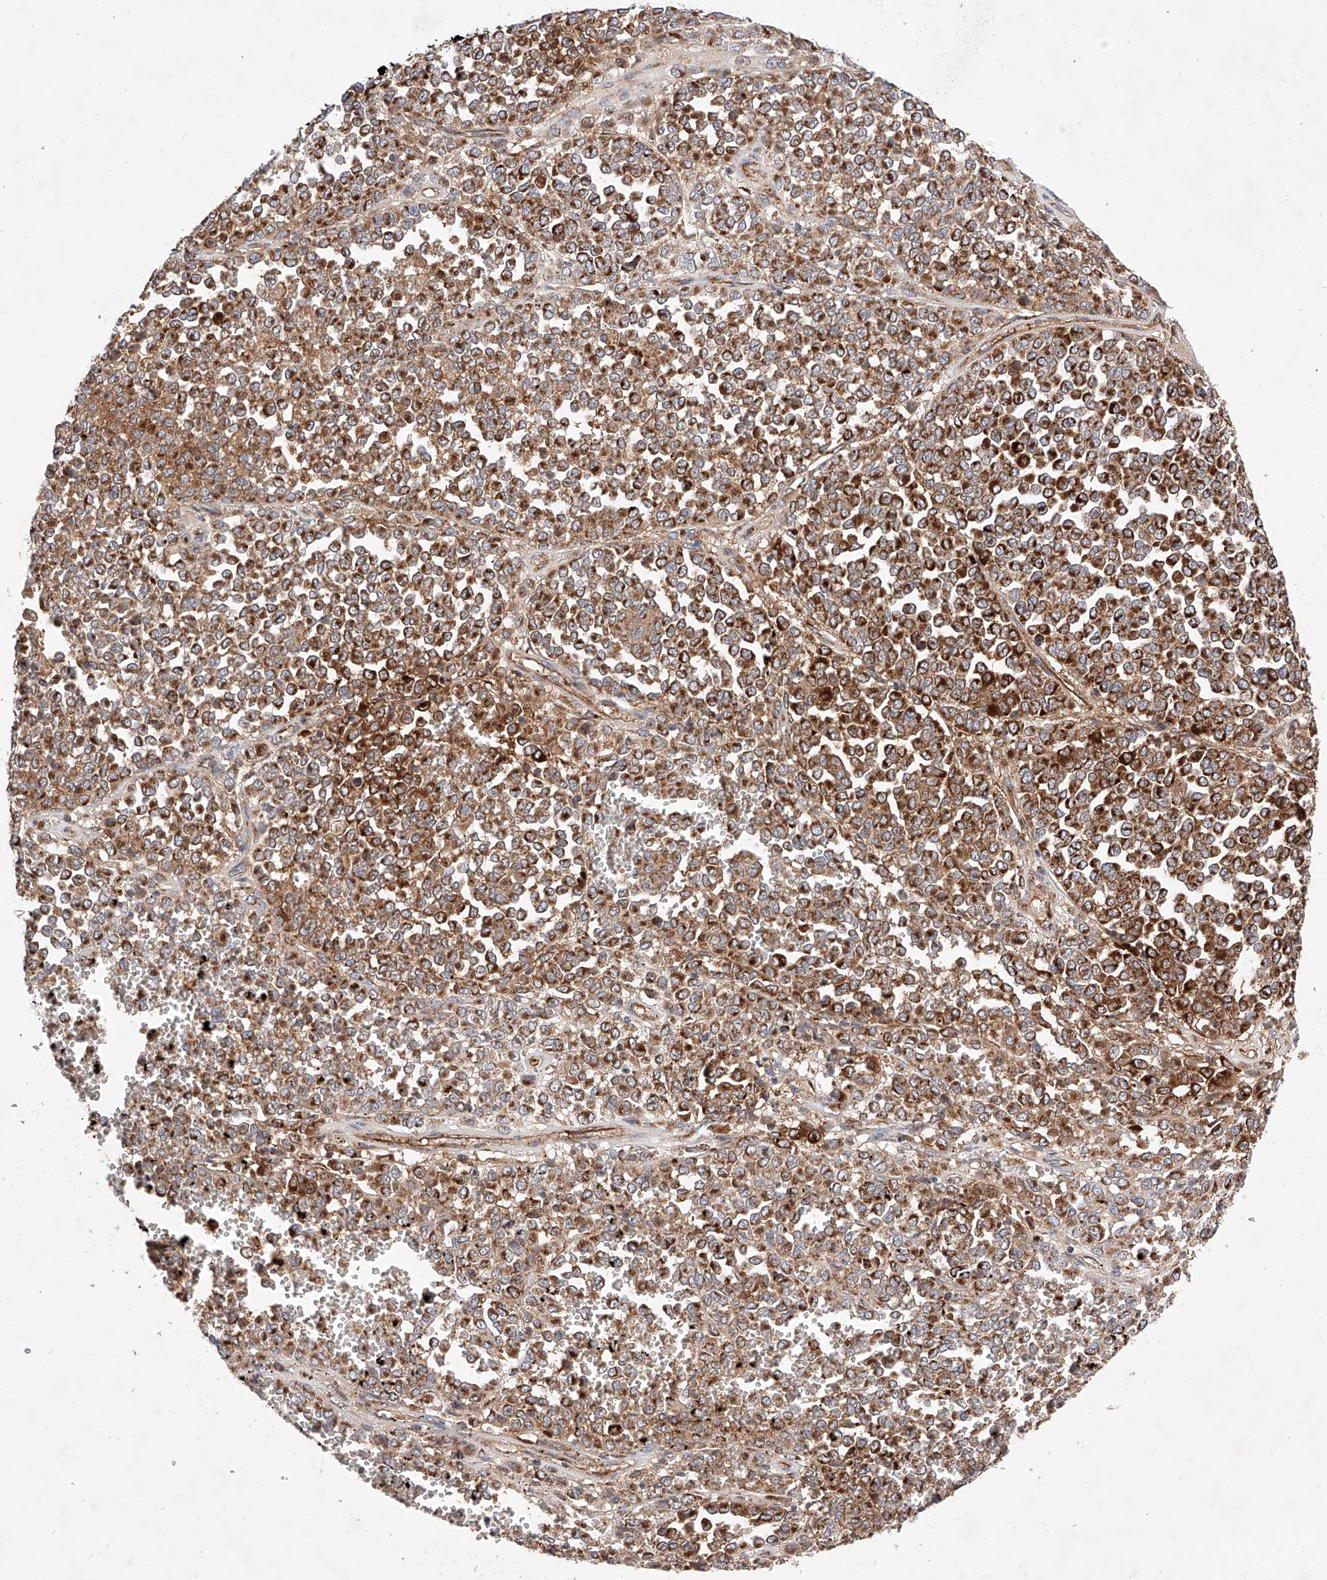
{"staining": {"intensity": "strong", "quantity": ">75%", "location": "cytoplasmic/membranous"}, "tissue": "melanoma", "cell_type": "Tumor cells", "image_type": "cancer", "snomed": [{"axis": "morphology", "description": "Malignant melanoma, Metastatic site"}, {"axis": "topography", "description": "Pancreas"}], "caption": "An image showing strong cytoplasmic/membranous expression in approximately >75% of tumor cells in melanoma, as visualized by brown immunohistochemical staining.", "gene": "NR1D1", "patient": {"sex": "female", "age": 30}}